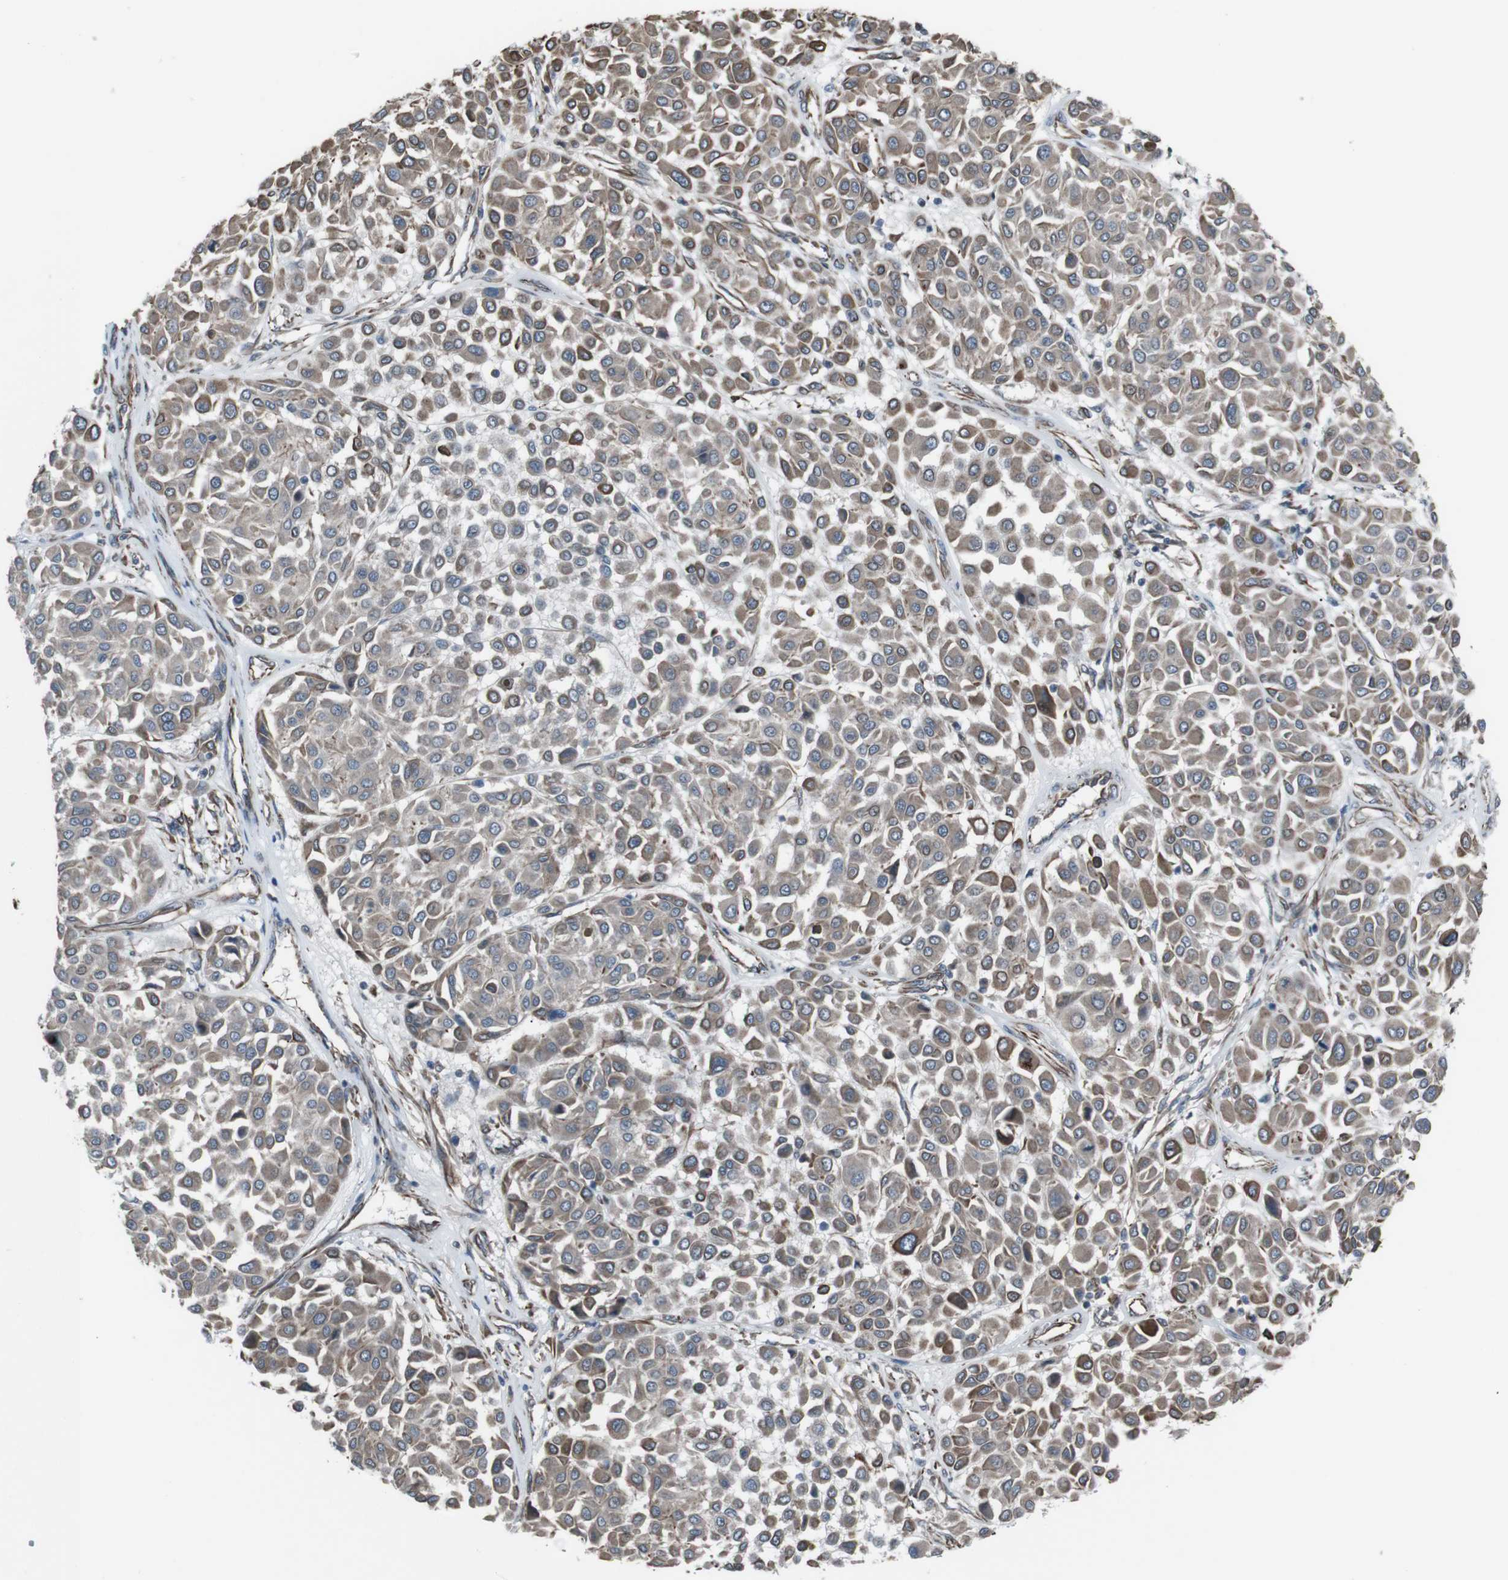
{"staining": {"intensity": "moderate", "quantity": "25%-75%", "location": "cytoplasmic/membranous"}, "tissue": "melanoma", "cell_type": "Tumor cells", "image_type": "cancer", "snomed": [{"axis": "morphology", "description": "Malignant melanoma, Metastatic site"}, {"axis": "topography", "description": "Soft tissue"}], "caption": "About 25%-75% of tumor cells in human malignant melanoma (metastatic site) display moderate cytoplasmic/membranous protein expression as visualized by brown immunohistochemical staining.", "gene": "TMEM141", "patient": {"sex": "male", "age": 41}}